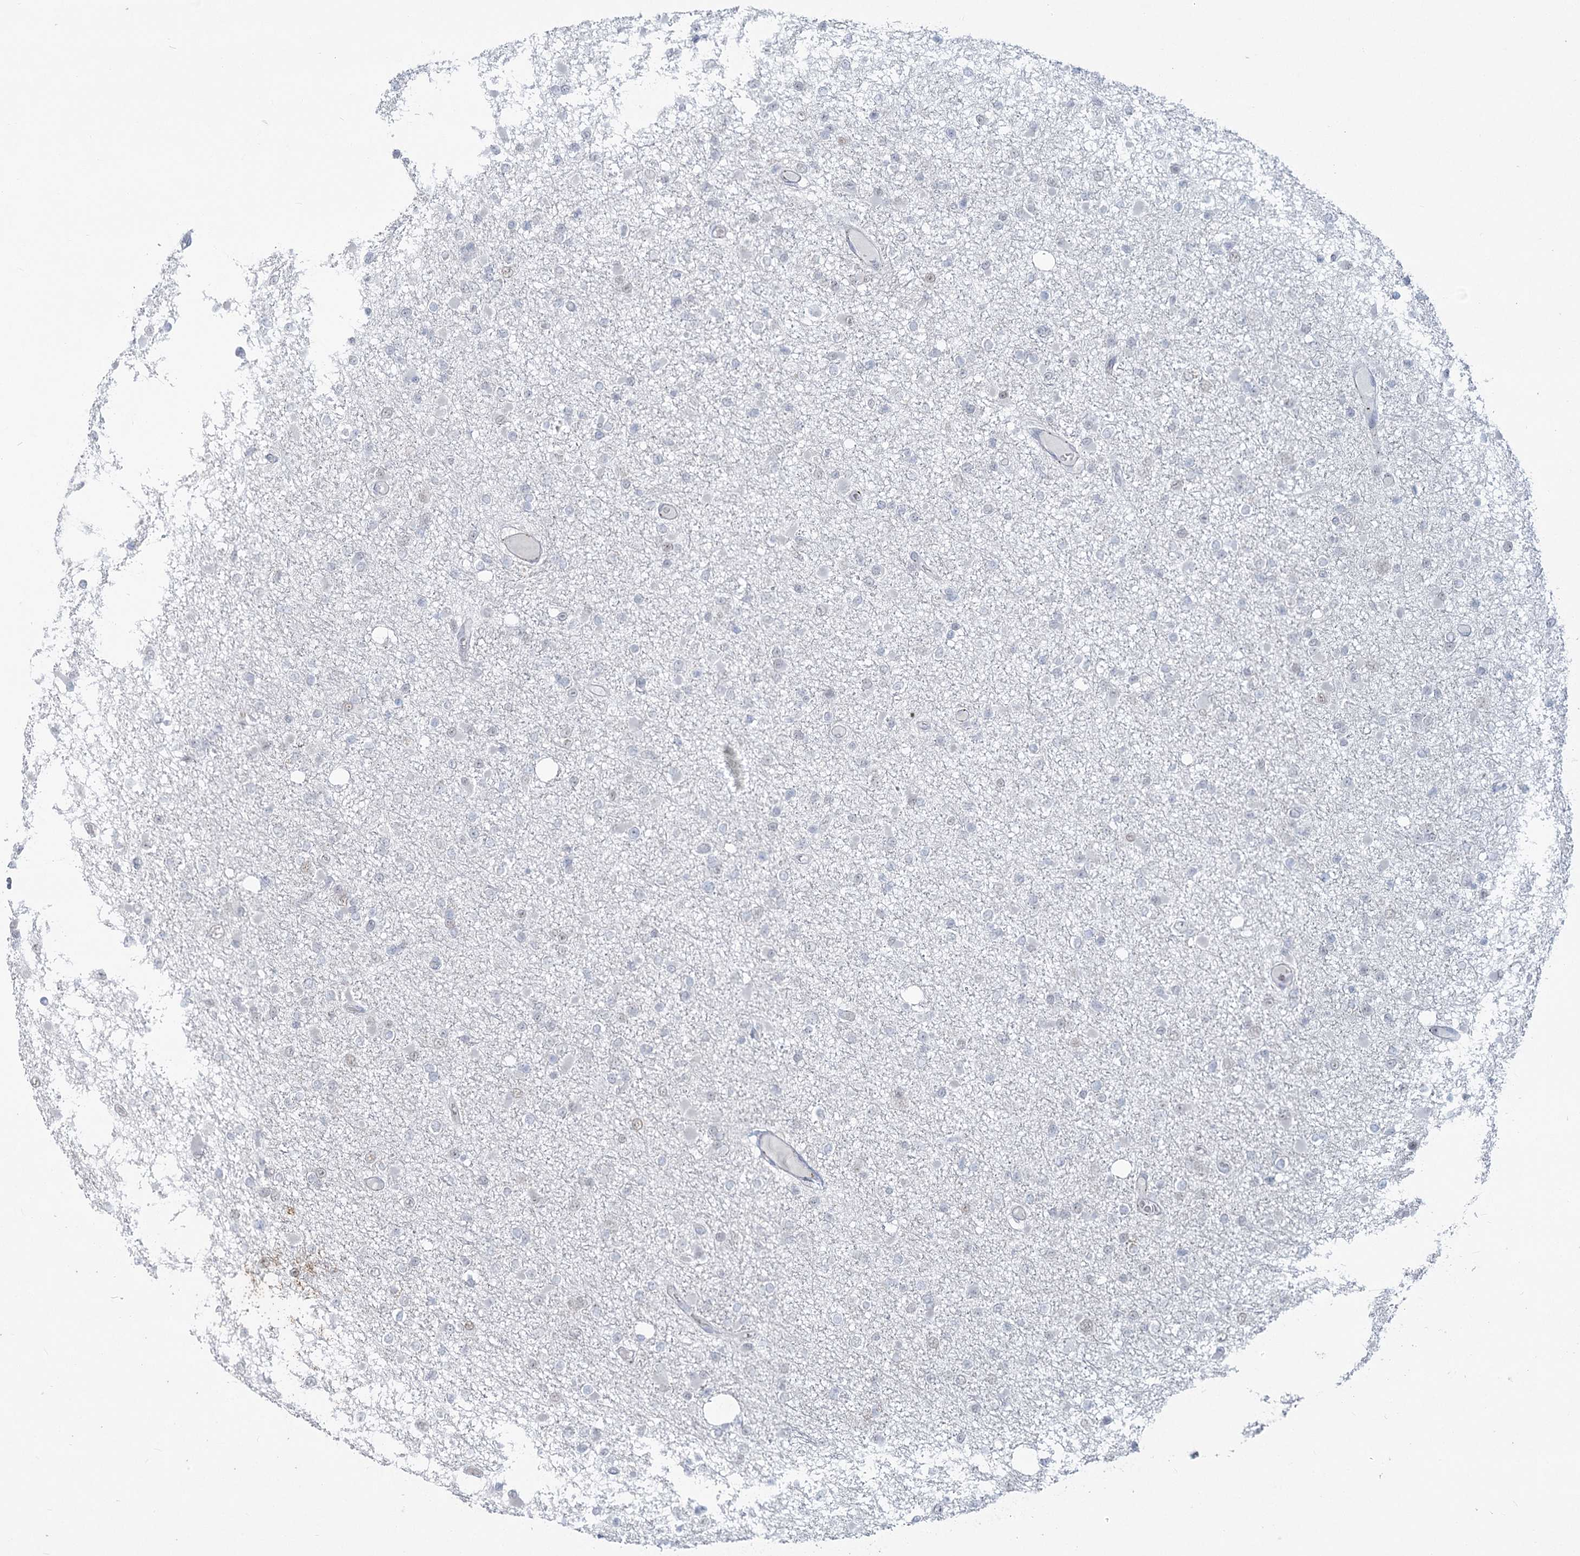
{"staining": {"intensity": "negative", "quantity": "none", "location": "none"}, "tissue": "glioma", "cell_type": "Tumor cells", "image_type": "cancer", "snomed": [{"axis": "morphology", "description": "Glioma, malignant, Low grade"}, {"axis": "topography", "description": "Brain"}], "caption": "IHC image of glioma stained for a protein (brown), which exhibits no expression in tumor cells. Nuclei are stained in blue.", "gene": "MTG1", "patient": {"sex": "female", "age": 22}}